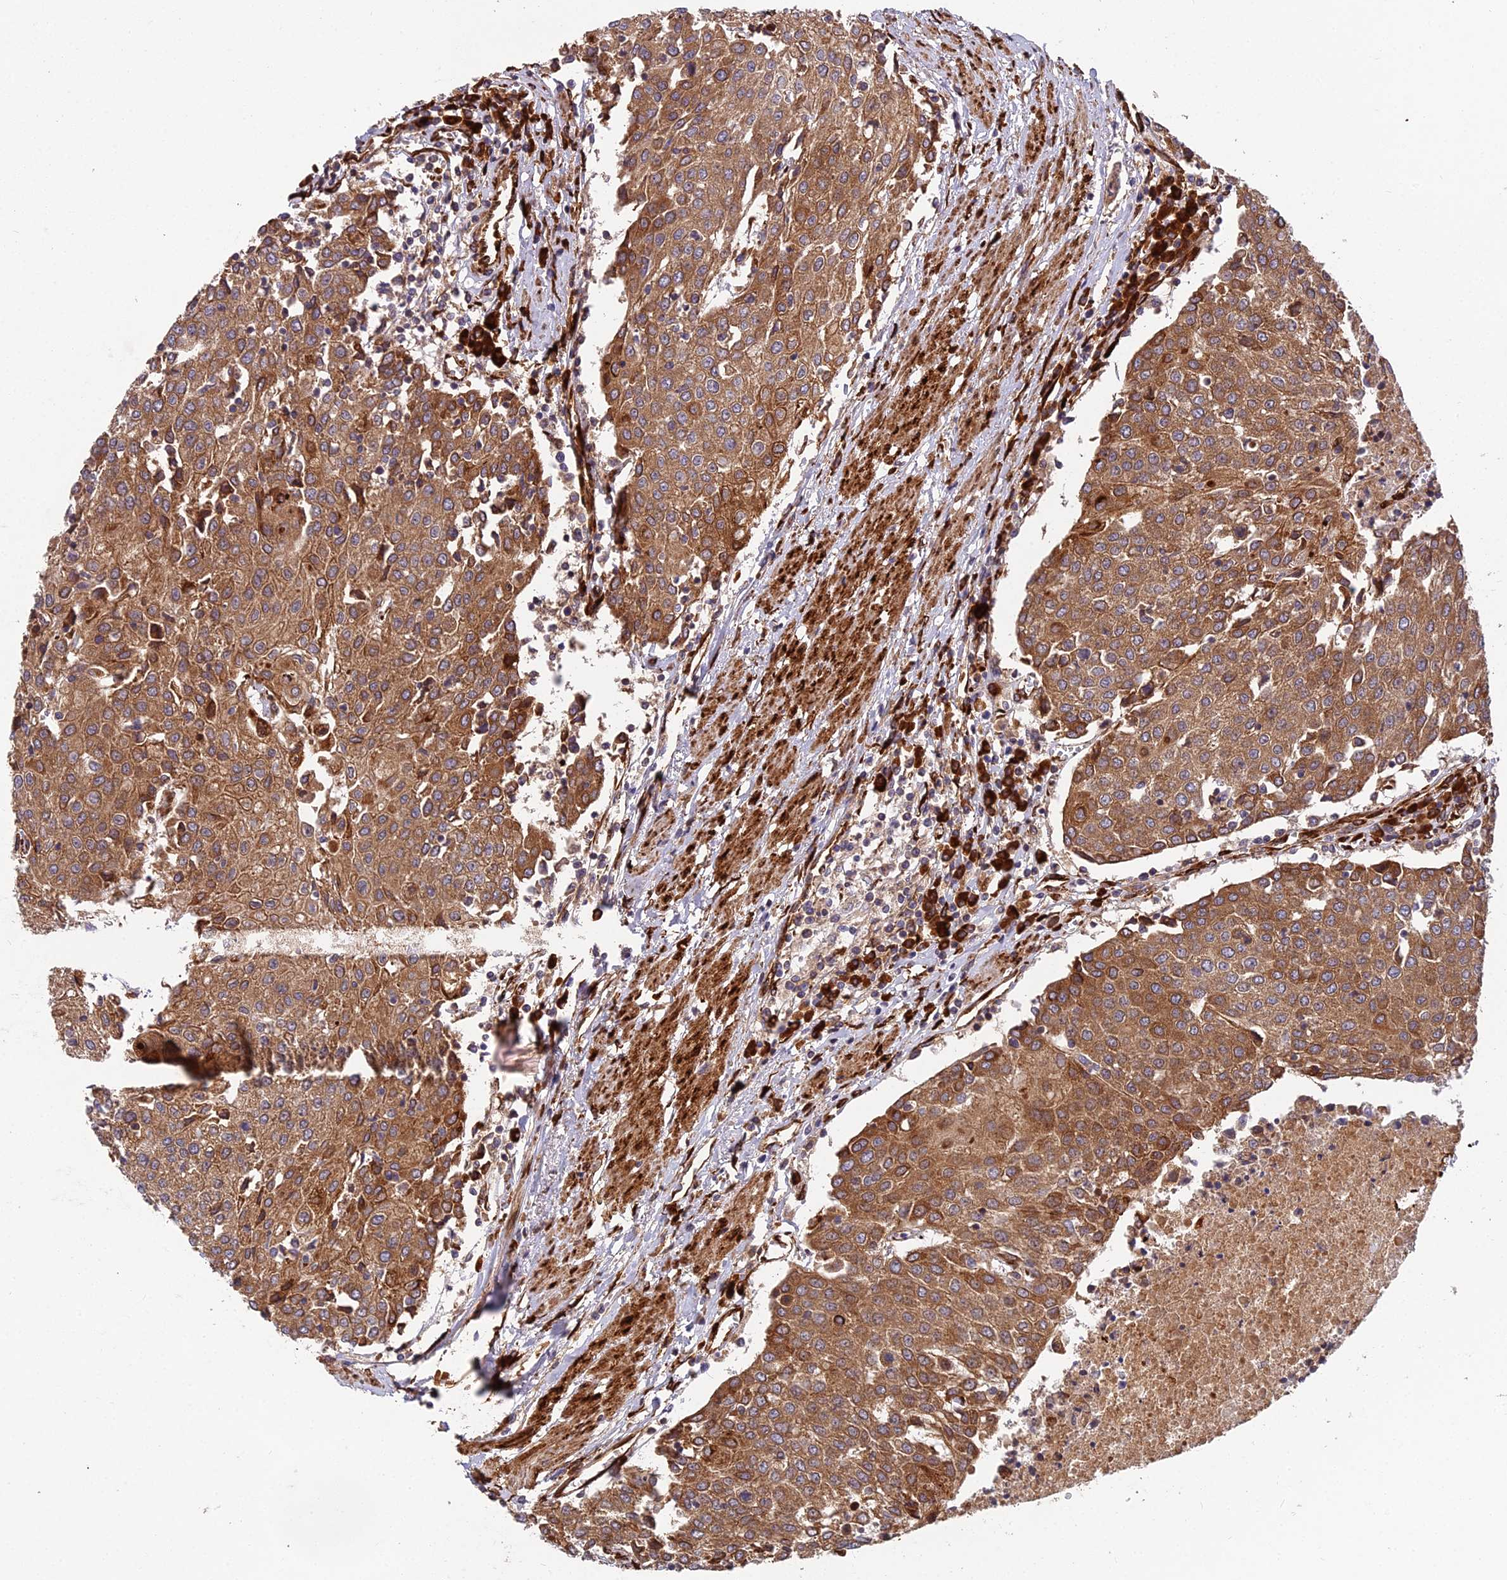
{"staining": {"intensity": "moderate", "quantity": ">75%", "location": "cytoplasmic/membranous"}, "tissue": "urothelial cancer", "cell_type": "Tumor cells", "image_type": "cancer", "snomed": [{"axis": "morphology", "description": "Urothelial carcinoma, High grade"}, {"axis": "topography", "description": "Urinary bladder"}], "caption": "IHC (DAB (3,3'-diaminobenzidine)) staining of urothelial carcinoma (high-grade) shows moderate cytoplasmic/membranous protein positivity in approximately >75% of tumor cells.", "gene": "NDUFAF7", "patient": {"sex": "female", "age": 85}}